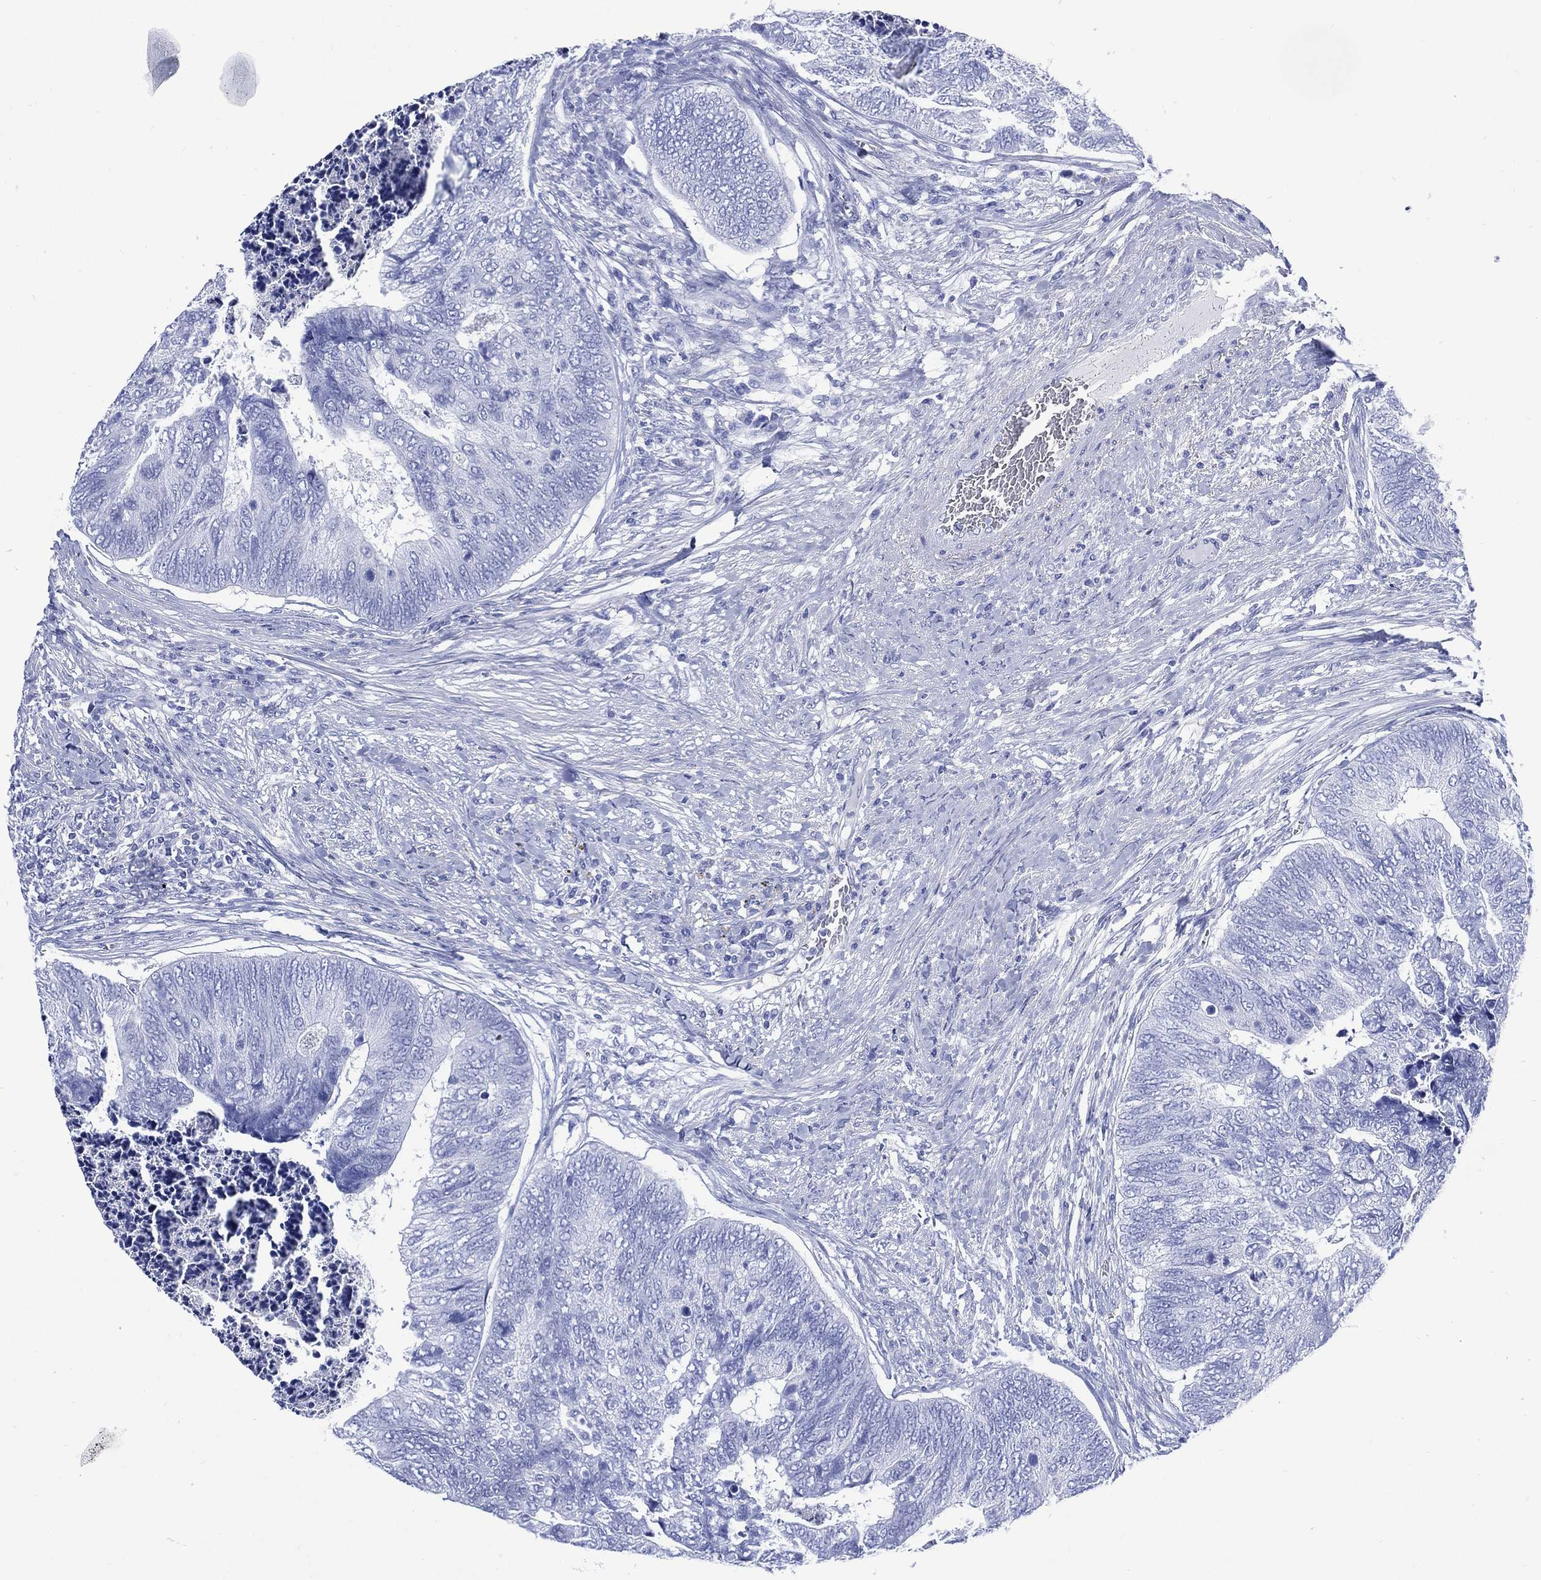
{"staining": {"intensity": "negative", "quantity": "none", "location": "none"}, "tissue": "colorectal cancer", "cell_type": "Tumor cells", "image_type": "cancer", "snomed": [{"axis": "morphology", "description": "Adenocarcinoma, NOS"}, {"axis": "topography", "description": "Colon"}], "caption": "A high-resolution micrograph shows immunohistochemistry (IHC) staining of colorectal cancer (adenocarcinoma), which displays no significant staining in tumor cells. Nuclei are stained in blue.", "gene": "SHCBP1L", "patient": {"sex": "female", "age": 67}}